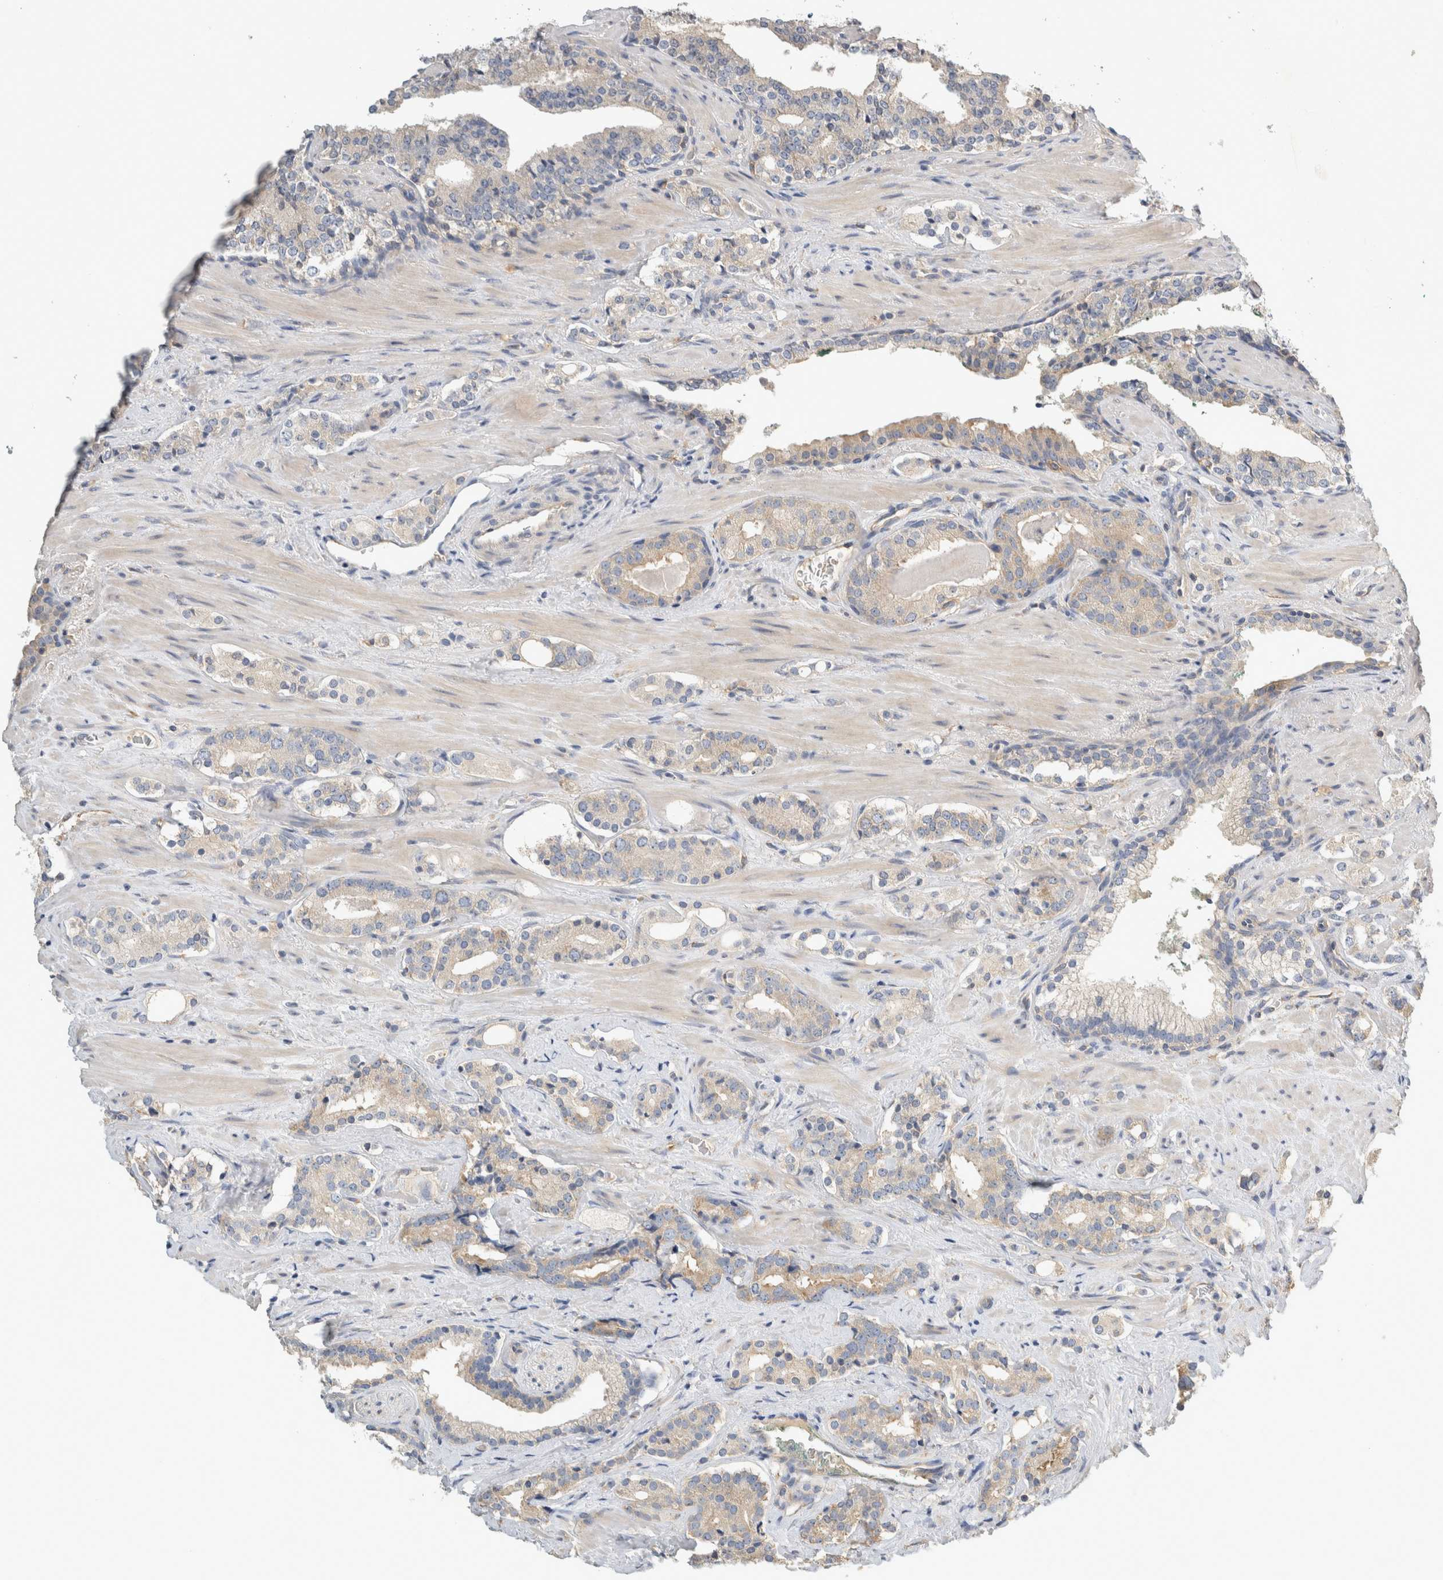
{"staining": {"intensity": "weak", "quantity": "25%-75%", "location": "cytoplasmic/membranous"}, "tissue": "prostate cancer", "cell_type": "Tumor cells", "image_type": "cancer", "snomed": [{"axis": "morphology", "description": "Adenocarcinoma, High grade"}, {"axis": "topography", "description": "Prostate"}], "caption": "A photomicrograph of human high-grade adenocarcinoma (prostate) stained for a protein exhibits weak cytoplasmic/membranous brown staining in tumor cells. (brown staining indicates protein expression, while blue staining denotes nuclei).", "gene": "EIF4G3", "patient": {"sex": "male", "age": 71}}